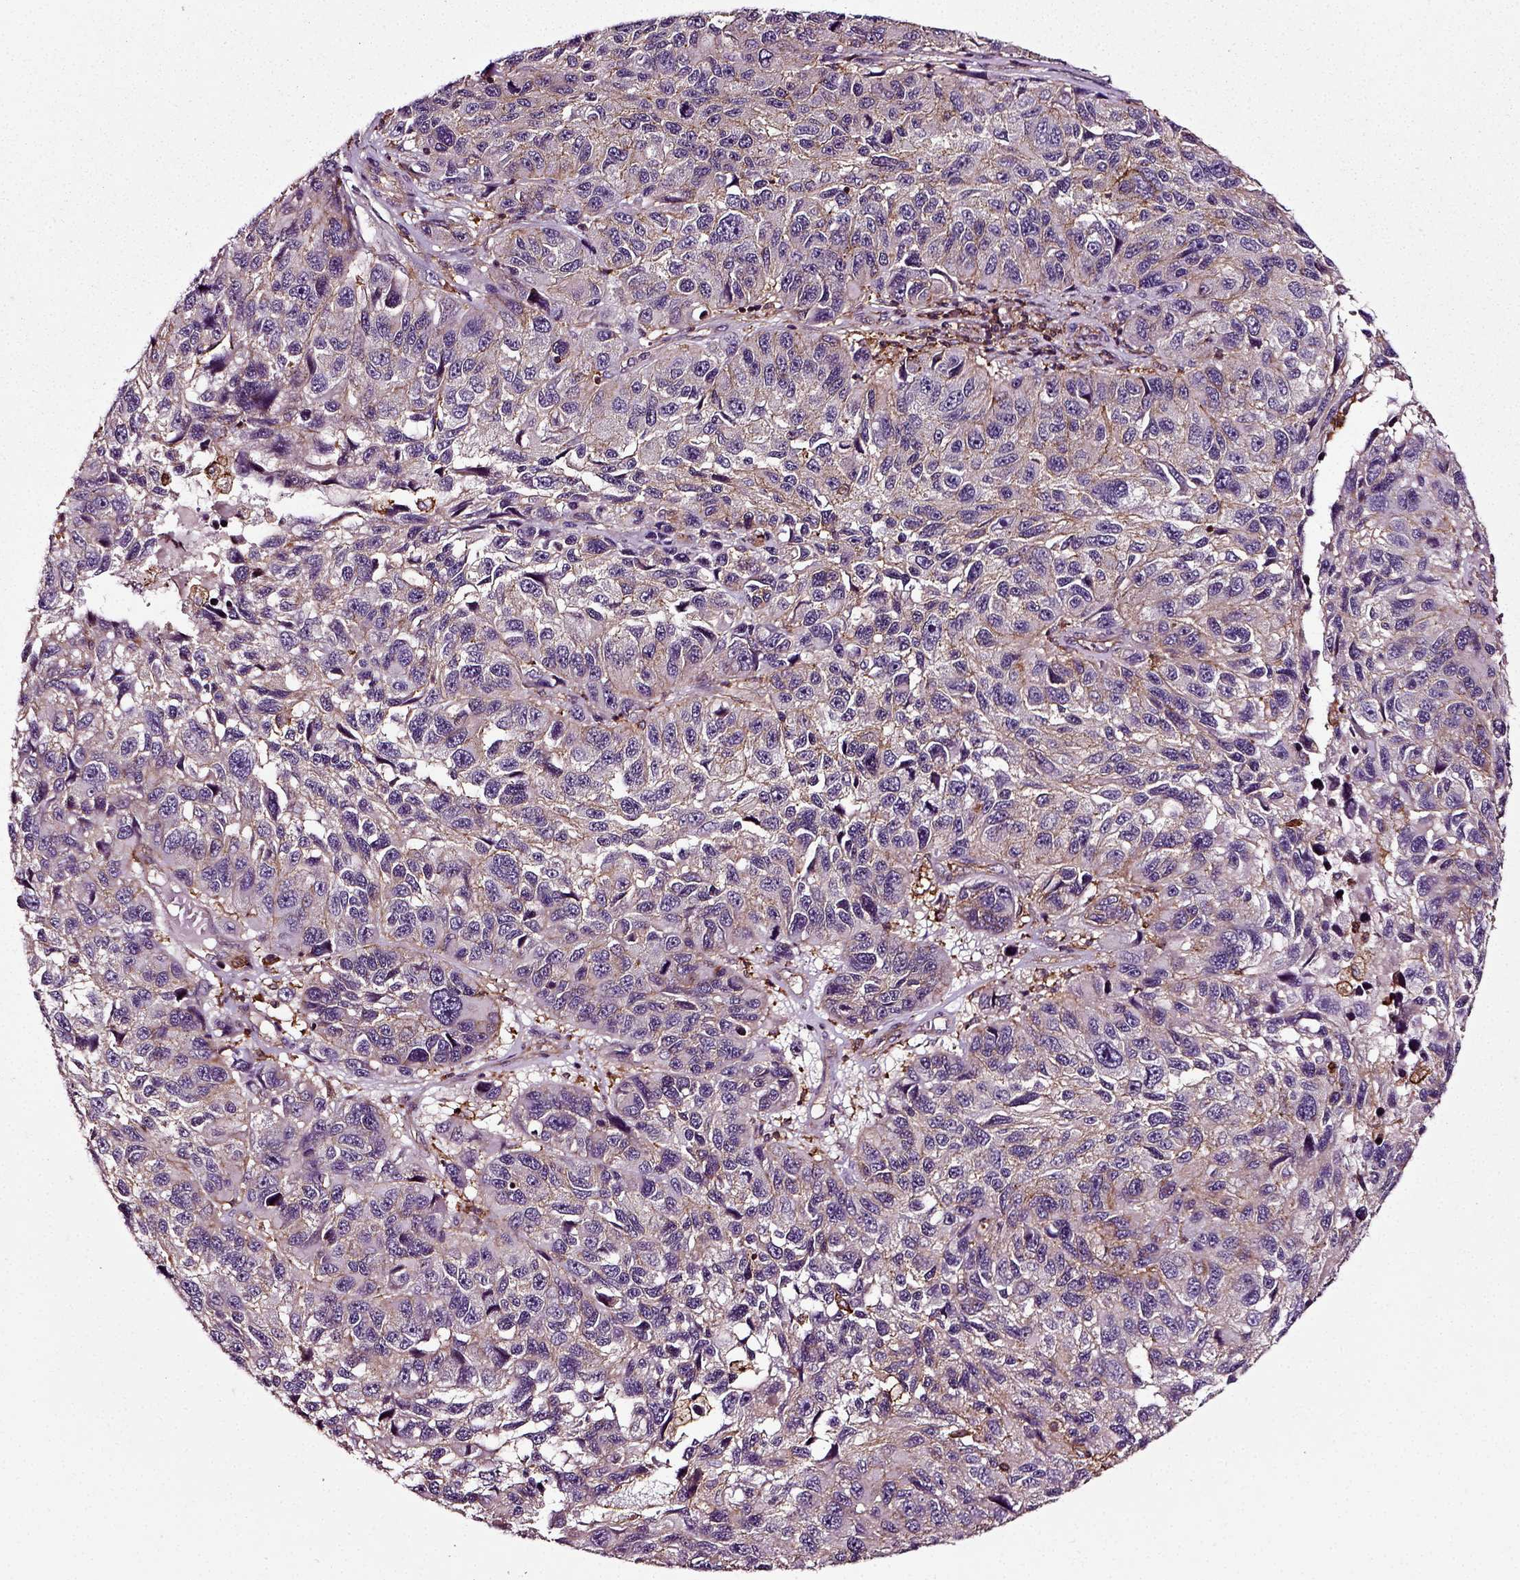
{"staining": {"intensity": "negative", "quantity": "none", "location": "none"}, "tissue": "melanoma", "cell_type": "Tumor cells", "image_type": "cancer", "snomed": [{"axis": "morphology", "description": "Malignant melanoma, NOS"}, {"axis": "topography", "description": "Skin"}], "caption": "Protein analysis of malignant melanoma reveals no significant expression in tumor cells. (DAB immunohistochemistry (IHC), high magnification).", "gene": "RHOF", "patient": {"sex": "male", "age": 53}}